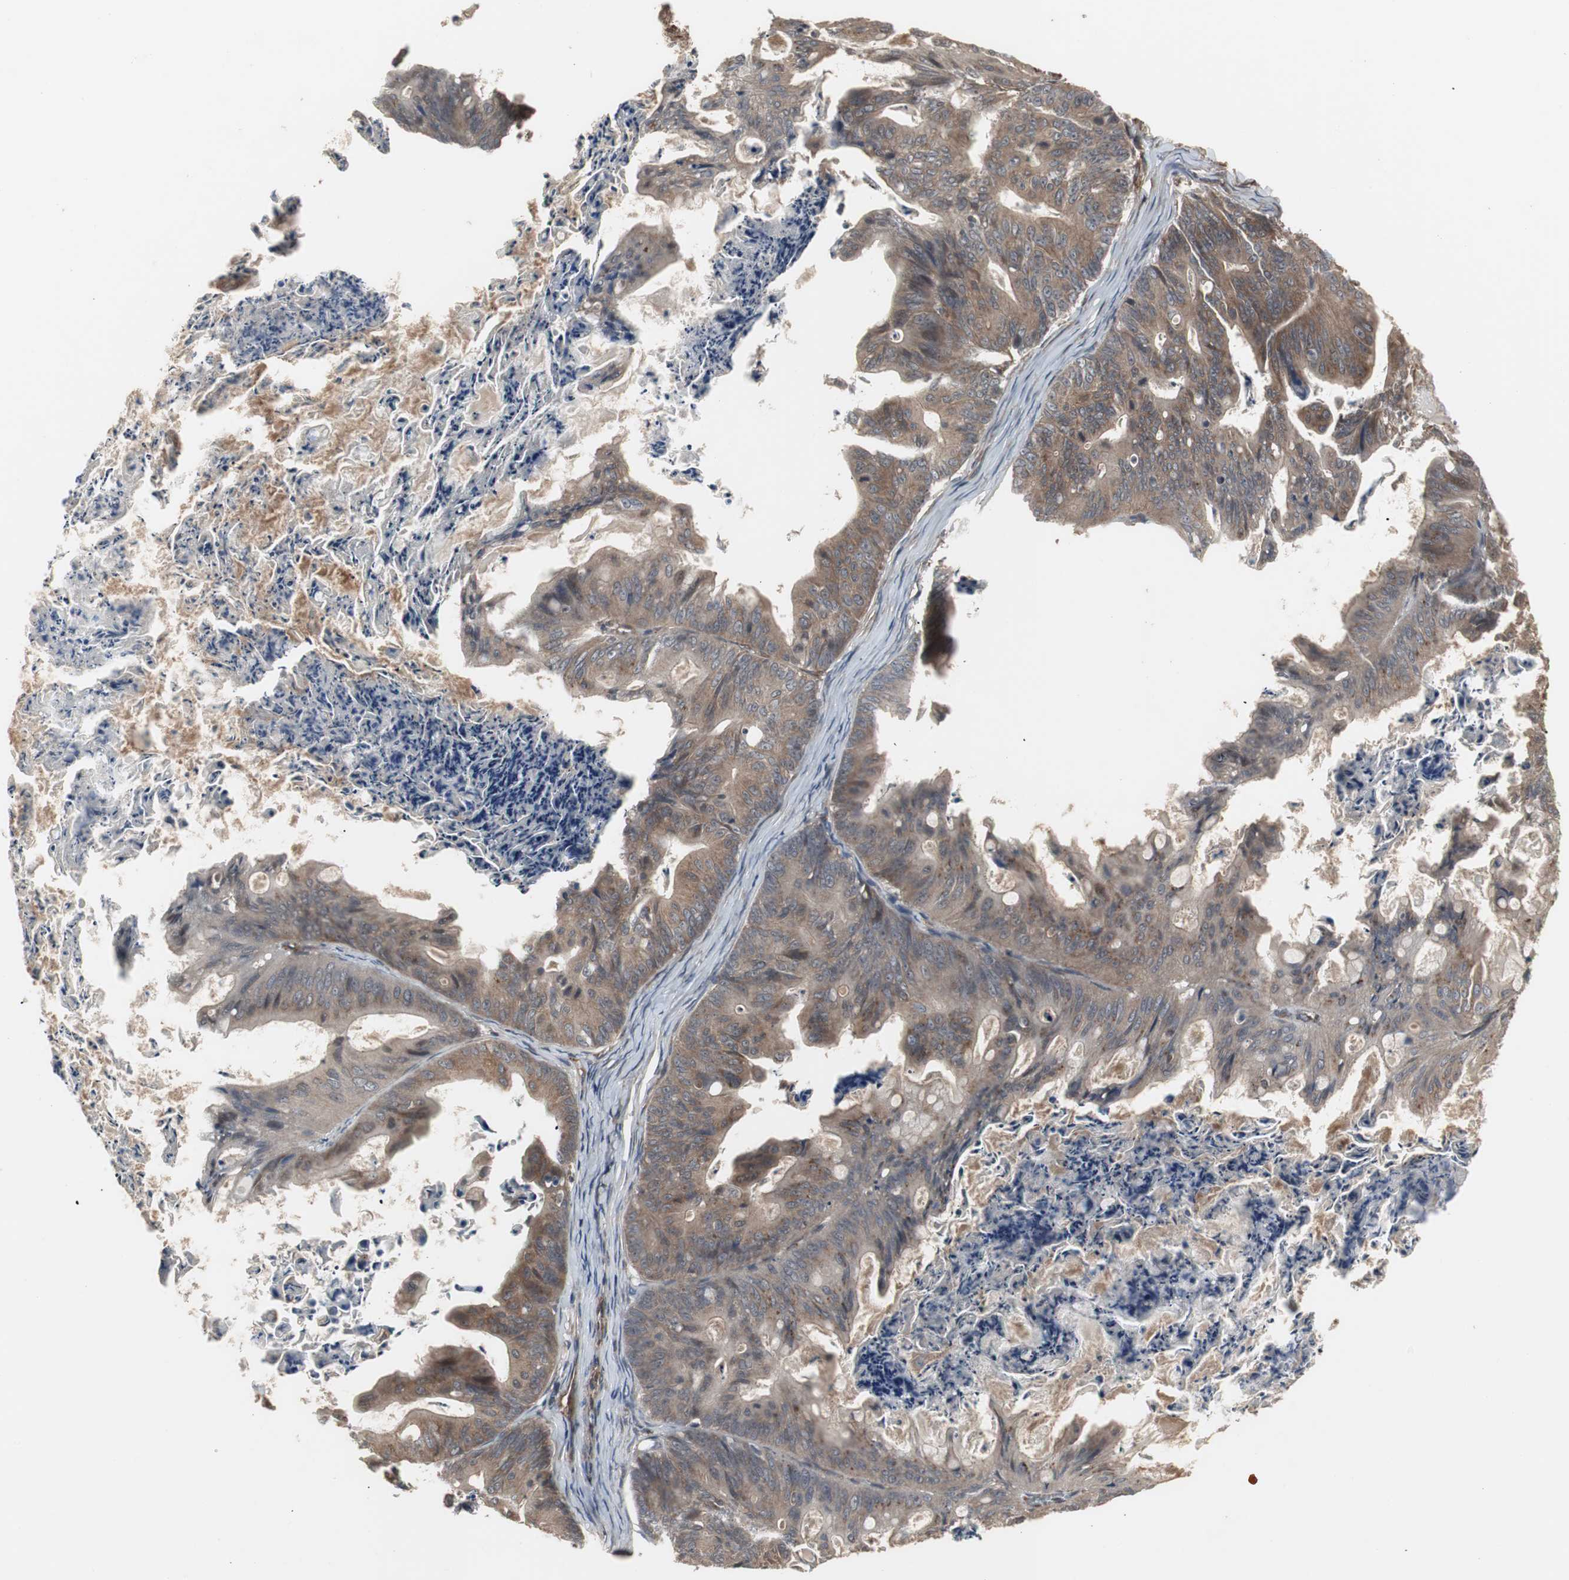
{"staining": {"intensity": "weak", "quantity": ">75%", "location": "cytoplasmic/membranous"}, "tissue": "ovarian cancer", "cell_type": "Tumor cells", "image_type": "cancer", "snomed": [{"axis": "morphology", "description": "Cystadenocarcinoma, mucinous, NOS"}, {"axis": "topography", "description": "Ovary"}], "caption": "Ovarian cancer stained for a protein (brown) demonstrates weak cytoplasmic/membranous positive positivity in about >75% of tumor cells.", "gene": "ATP2B2", "patient": {"sex": "female", "age": 36}}